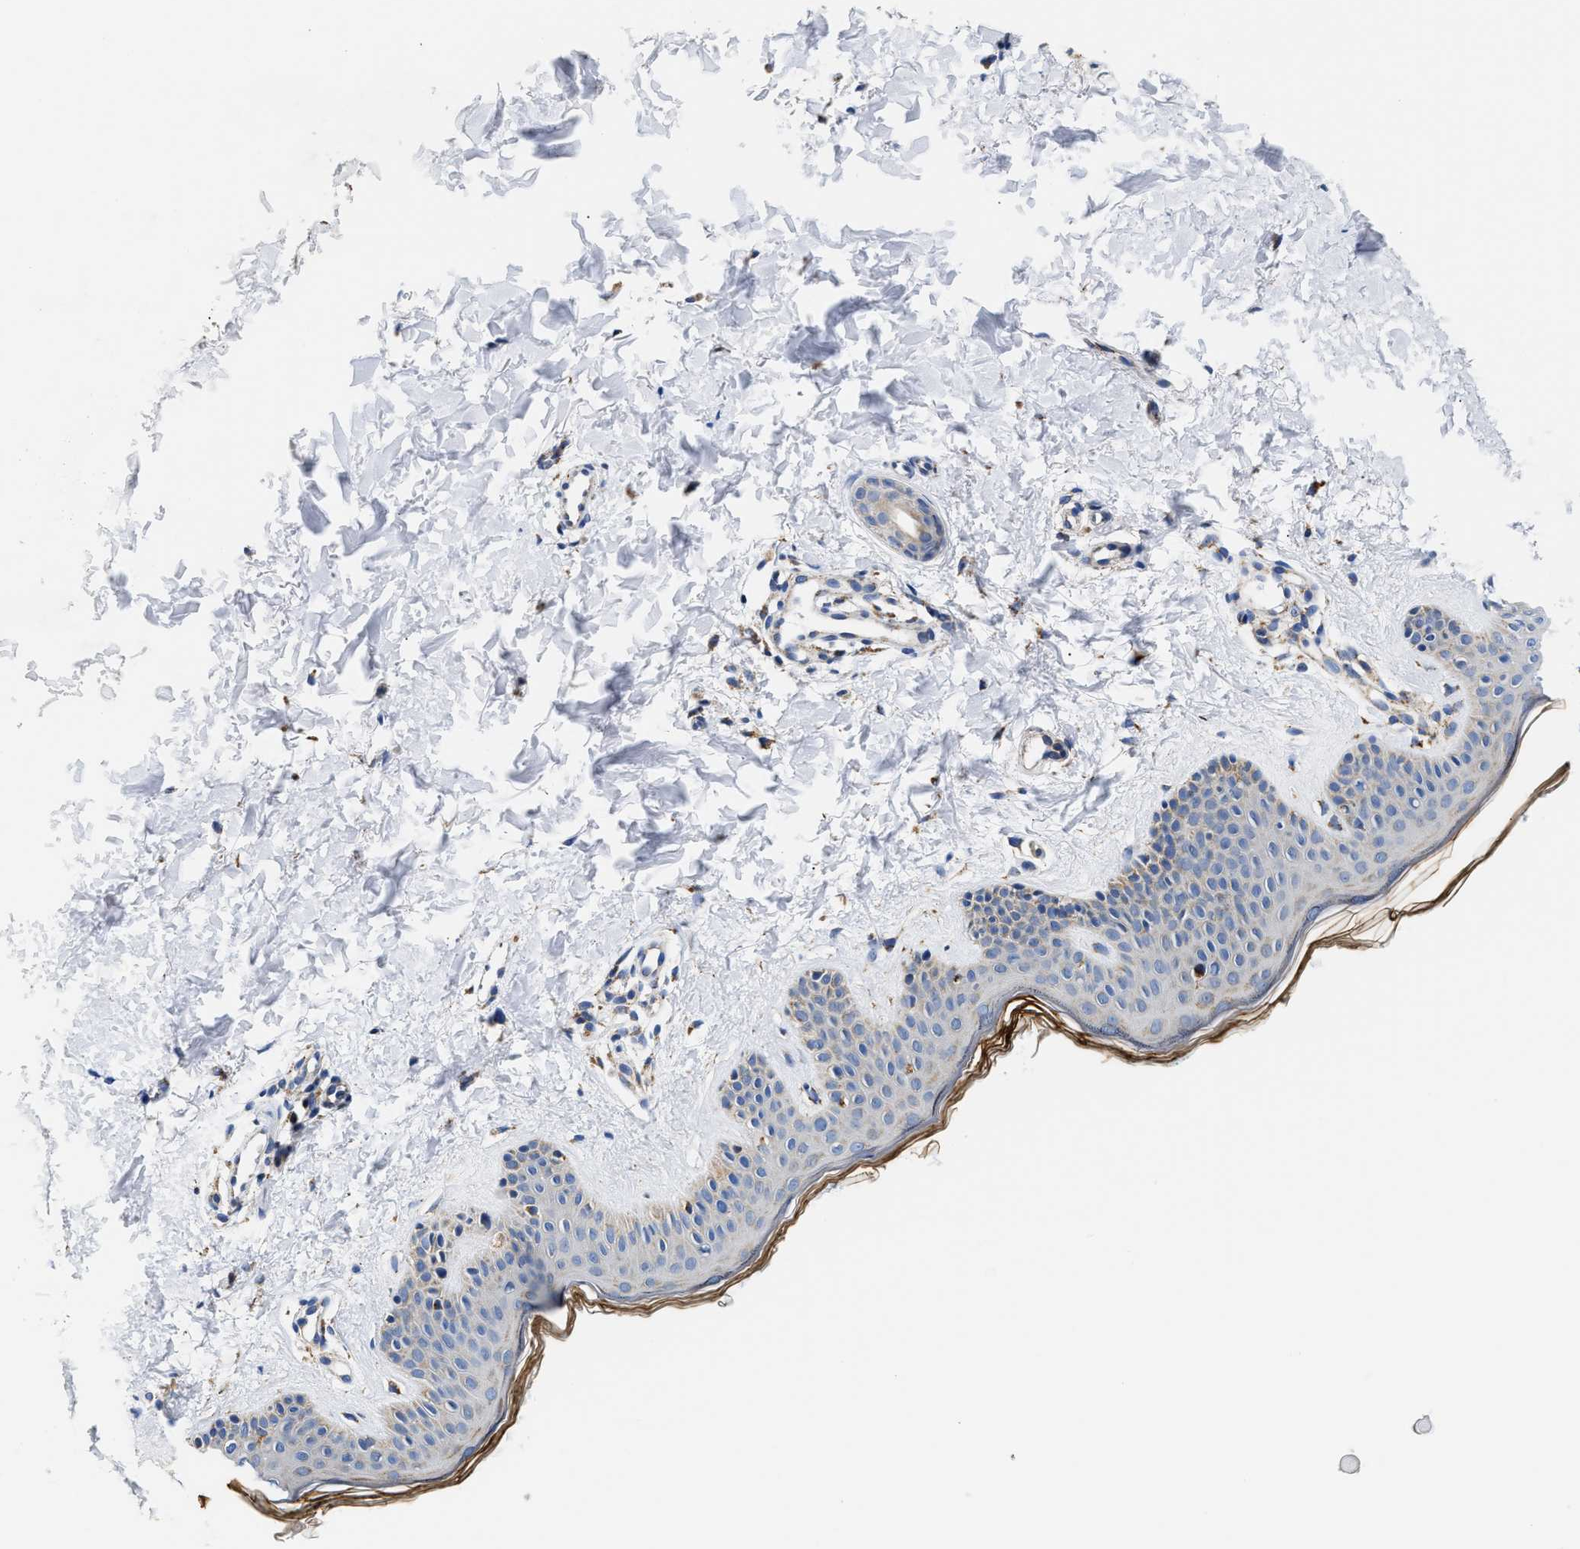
{"staining": {"intensity": "negative", "quantity": "none", "location": "none"}, "tissue": "skin", "cell_type": "Fibroblasts", "image_type": "normal", "snomed": [{"axis": "morphology", "description": "Normal tissue, NOS"}, {"axis": "topography", "description": "Skin"}], "caption": "The micrograph exhibits no staining of fibroblasts in normal skin.", "gene": "ACADVL", "patient": {"sex": "male", "age": 30}}